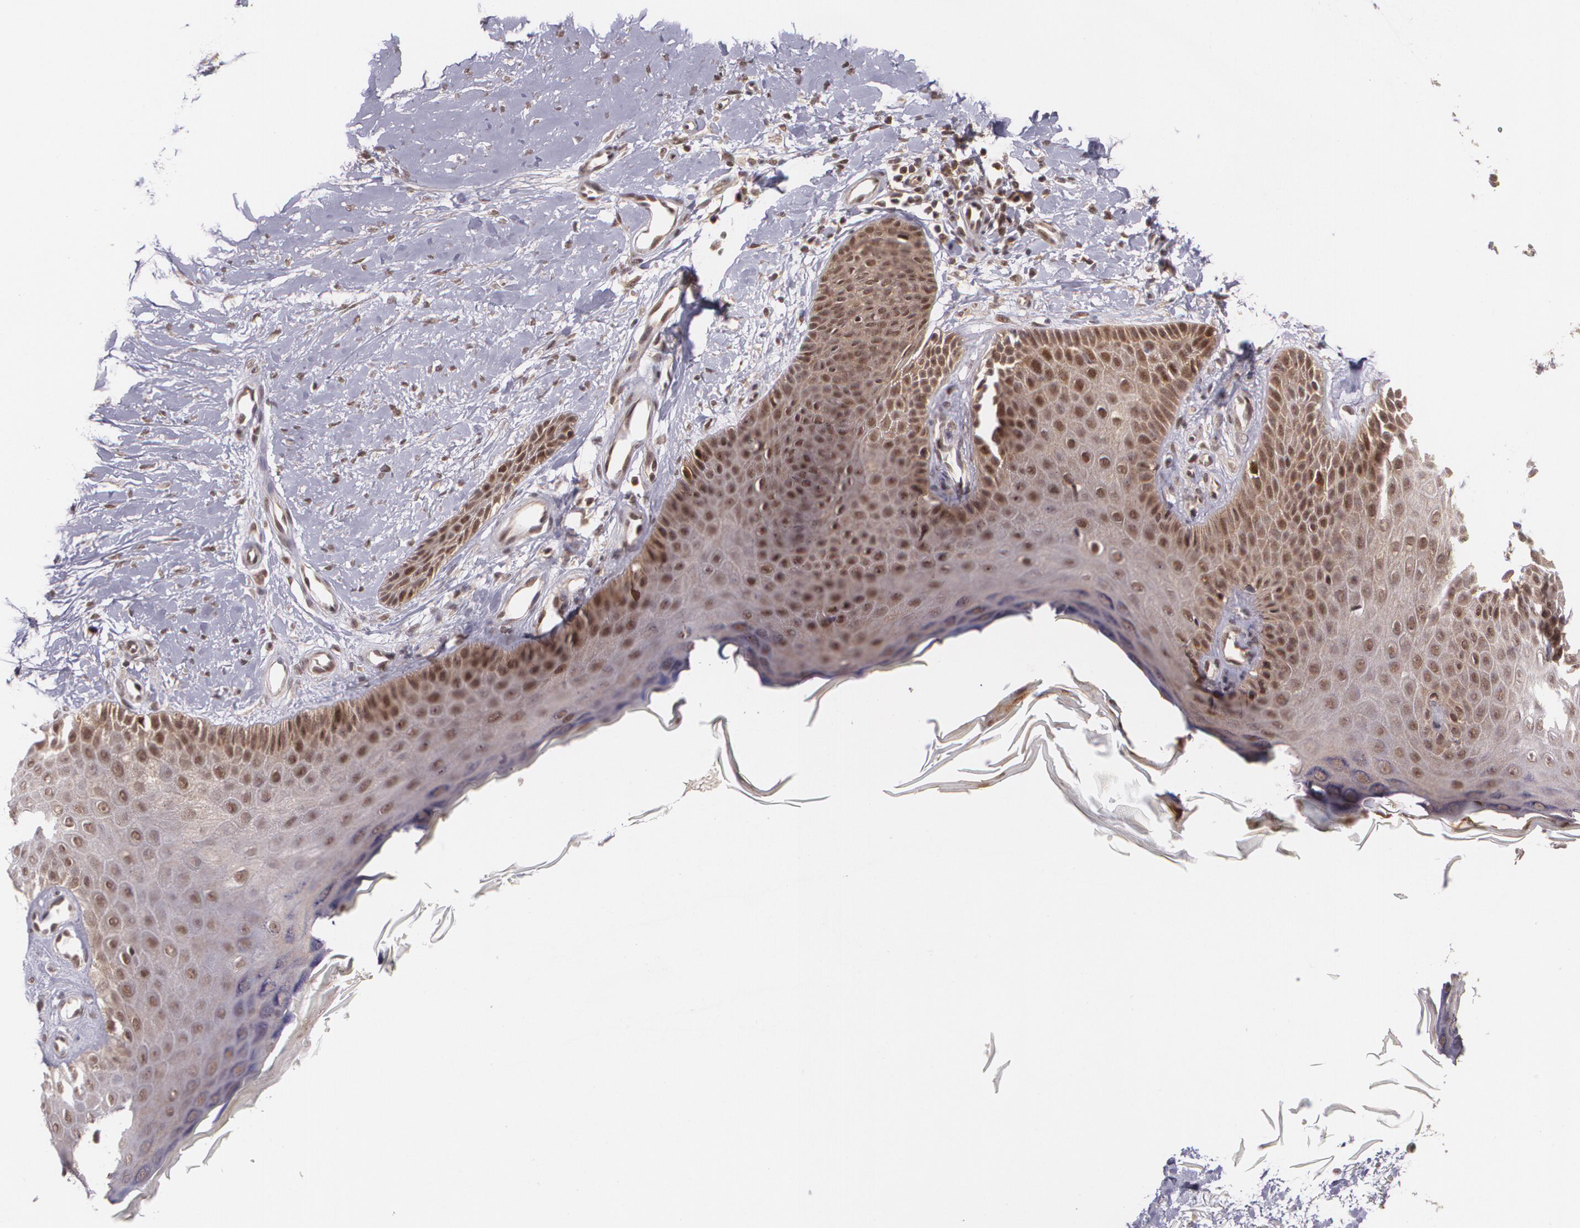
{"staining": {"intensity": "moderate", "quantity": "25%-75%", "location": "cytoplasmic/membranous,nuclear"}, "tissue": "skin cancer", "cell_type": "Tumor cells", "image_type": "cancer", "snomed": [{"axis": "morphology", "description": "Squamous cell carcinoma, NOS"}, {"axis": "topography", "description": "Skin"}], "caption": "Squamous cell carcinoma (skin) stained with a brown dye displays moderate cytoplasmic/membranous and nuclear positive staining in approximately 25%-75% of tumor cells.", "gene": "CUL2", "patient": {"sex": "female", "age": 40}}